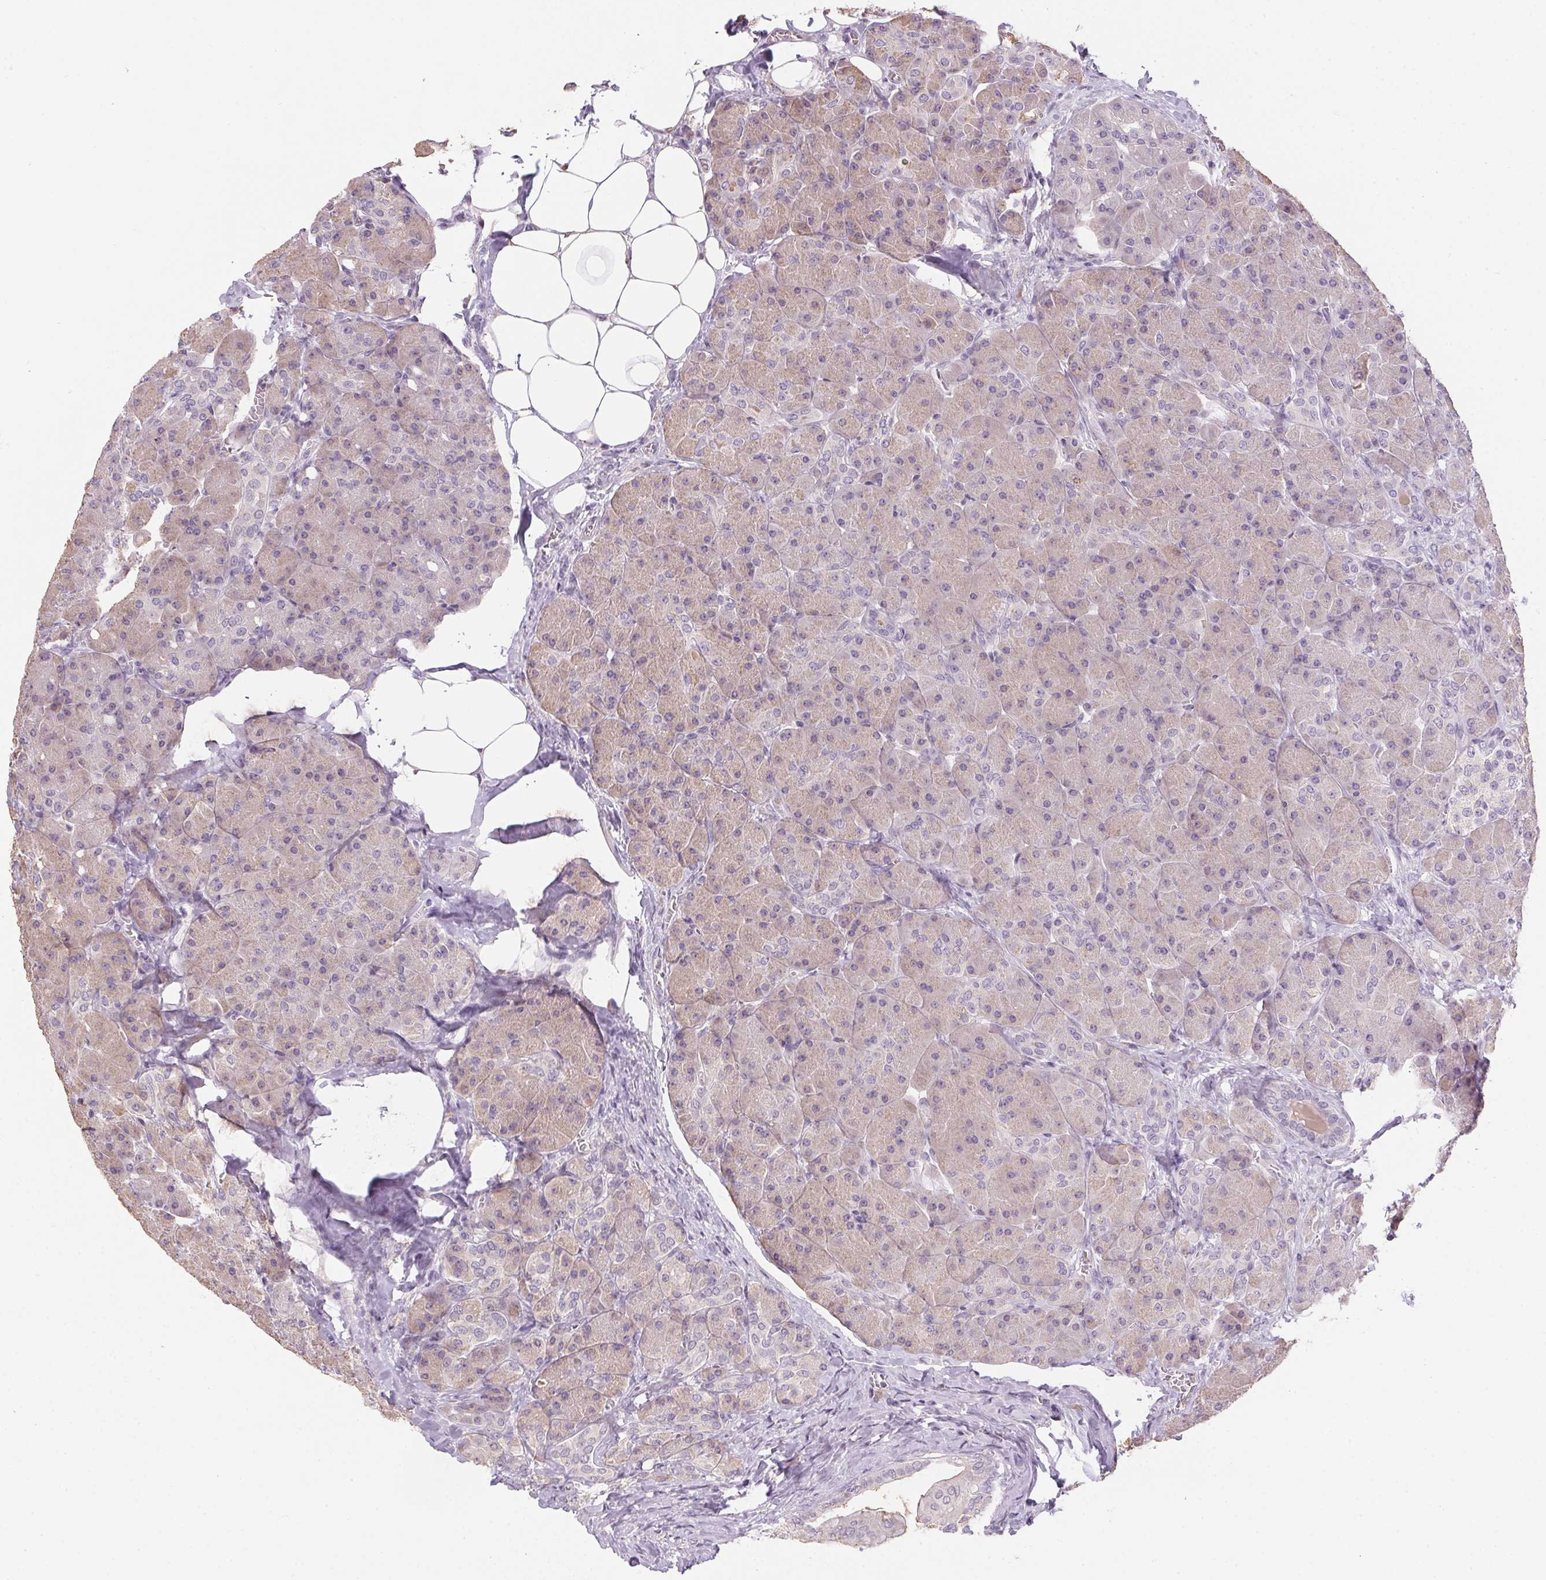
{"staining": {"intensity": "weak", "quantity": "25%-75%", "location": "cytoplasmic/membranous"}, "tissue": "pancreas", "cell_type": "Exocrine glandular cells", "image_type": "normal", "snomed": [{"axis": "morphology", "description": "Normal tissue, NOS"}, {"axis": "topography", "description": "Pancreas"}], "caption": "Approximately 25%-75% of exocrine glandular cells in normal pancreas exhibit weak cytoplasmic/membranous protein staining as visualized by brown immunohistochemical staining.", "gene": "SPACA9", "patient": {"sex": "male", "age": 55}}